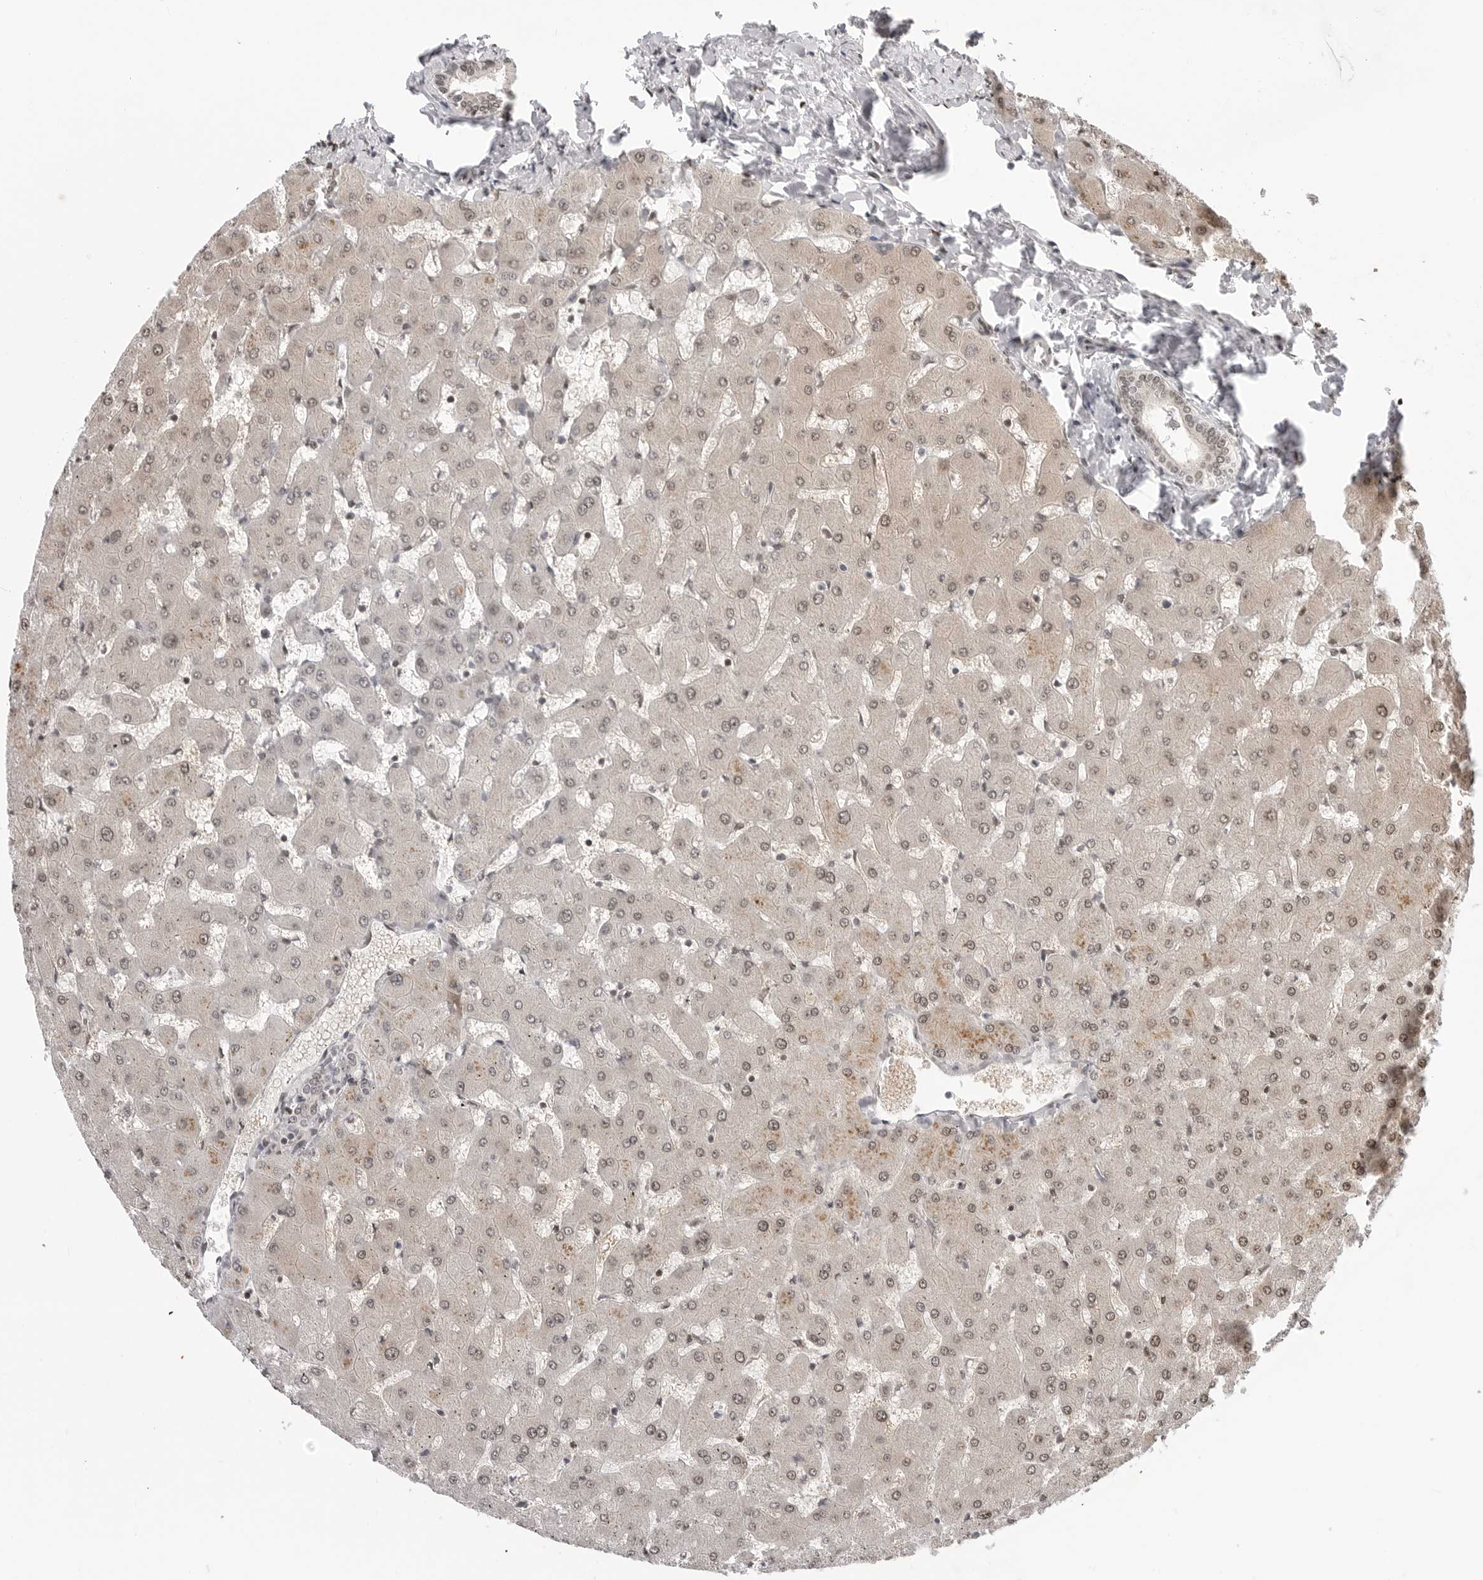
{"staining": {"intensity": "weak", "quantity": ">75%", "location": "nuclear"}, "tissue": "liver", "cell_type": "Cholangiocytes", "image_type": "normal", "snomed": [{"axis": "morphology", "description": "Normal tissue, NOS"}, {"axis": "topography", "description": "Liver"}], "caption": "The micrograph displays staining of unremarkable liver, revealing weak nuclear protein expression (brown color) within cholangiocytes. Nuclei are stained in blue.", "gene": "C8orf33", "patient": {"sex": "female", "age": 63}}